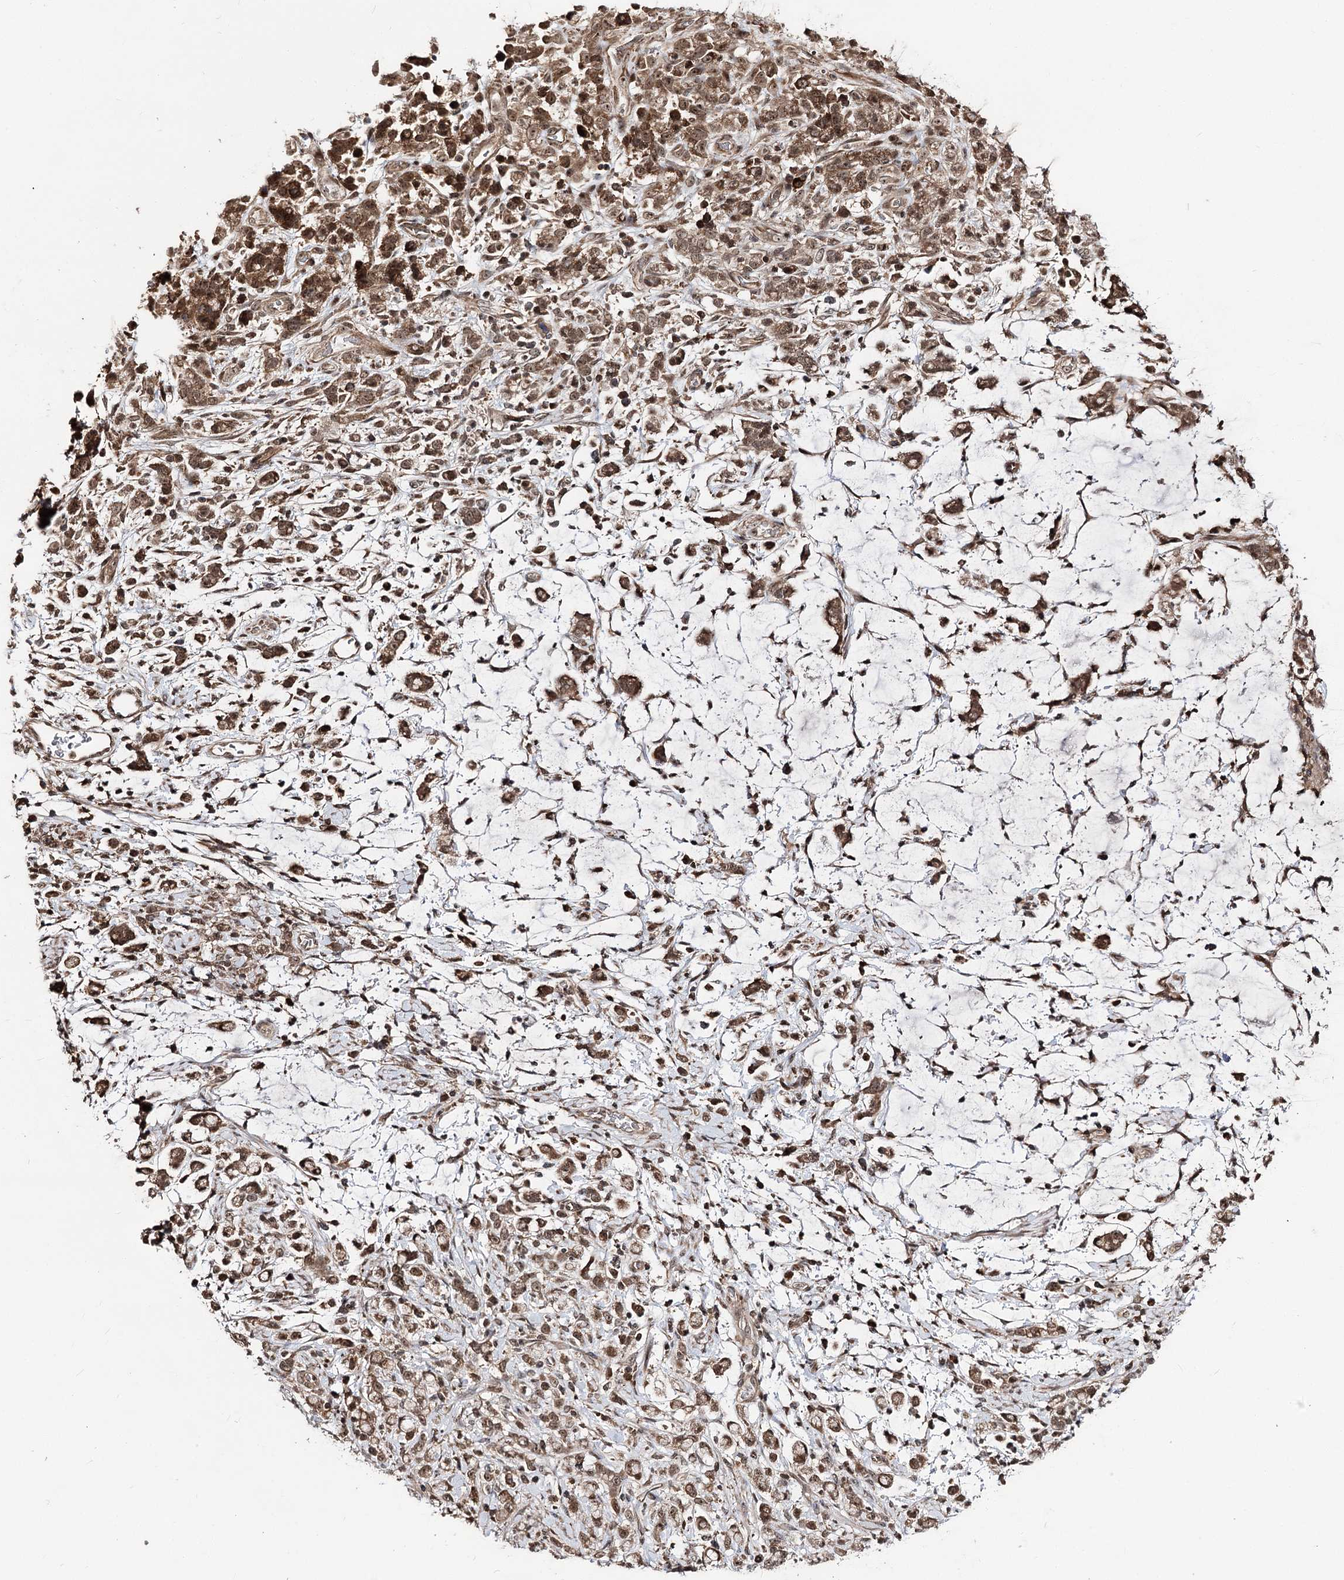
{"staining": {"intensity": "strong", "quantity": ">75%", "location": "cytoplasmic/membranous,nuclear"}, "tissue": "stomach cancer", "cell_type": "Tumor cells", "image_type": "cancer", "snomed": [{"axis": "morphology", "description": "Adenocarcinoma, NOS"}, {"axis": "topography", "description": "Stomach"}], "caption": "Tumor cells reveal strong cytoplasmic/membranous and nuclear positivity in approximately >75% of cells in stomach cancer.", "gene": "FAM53B", "patient": {"sex": "female", "age": 60}}